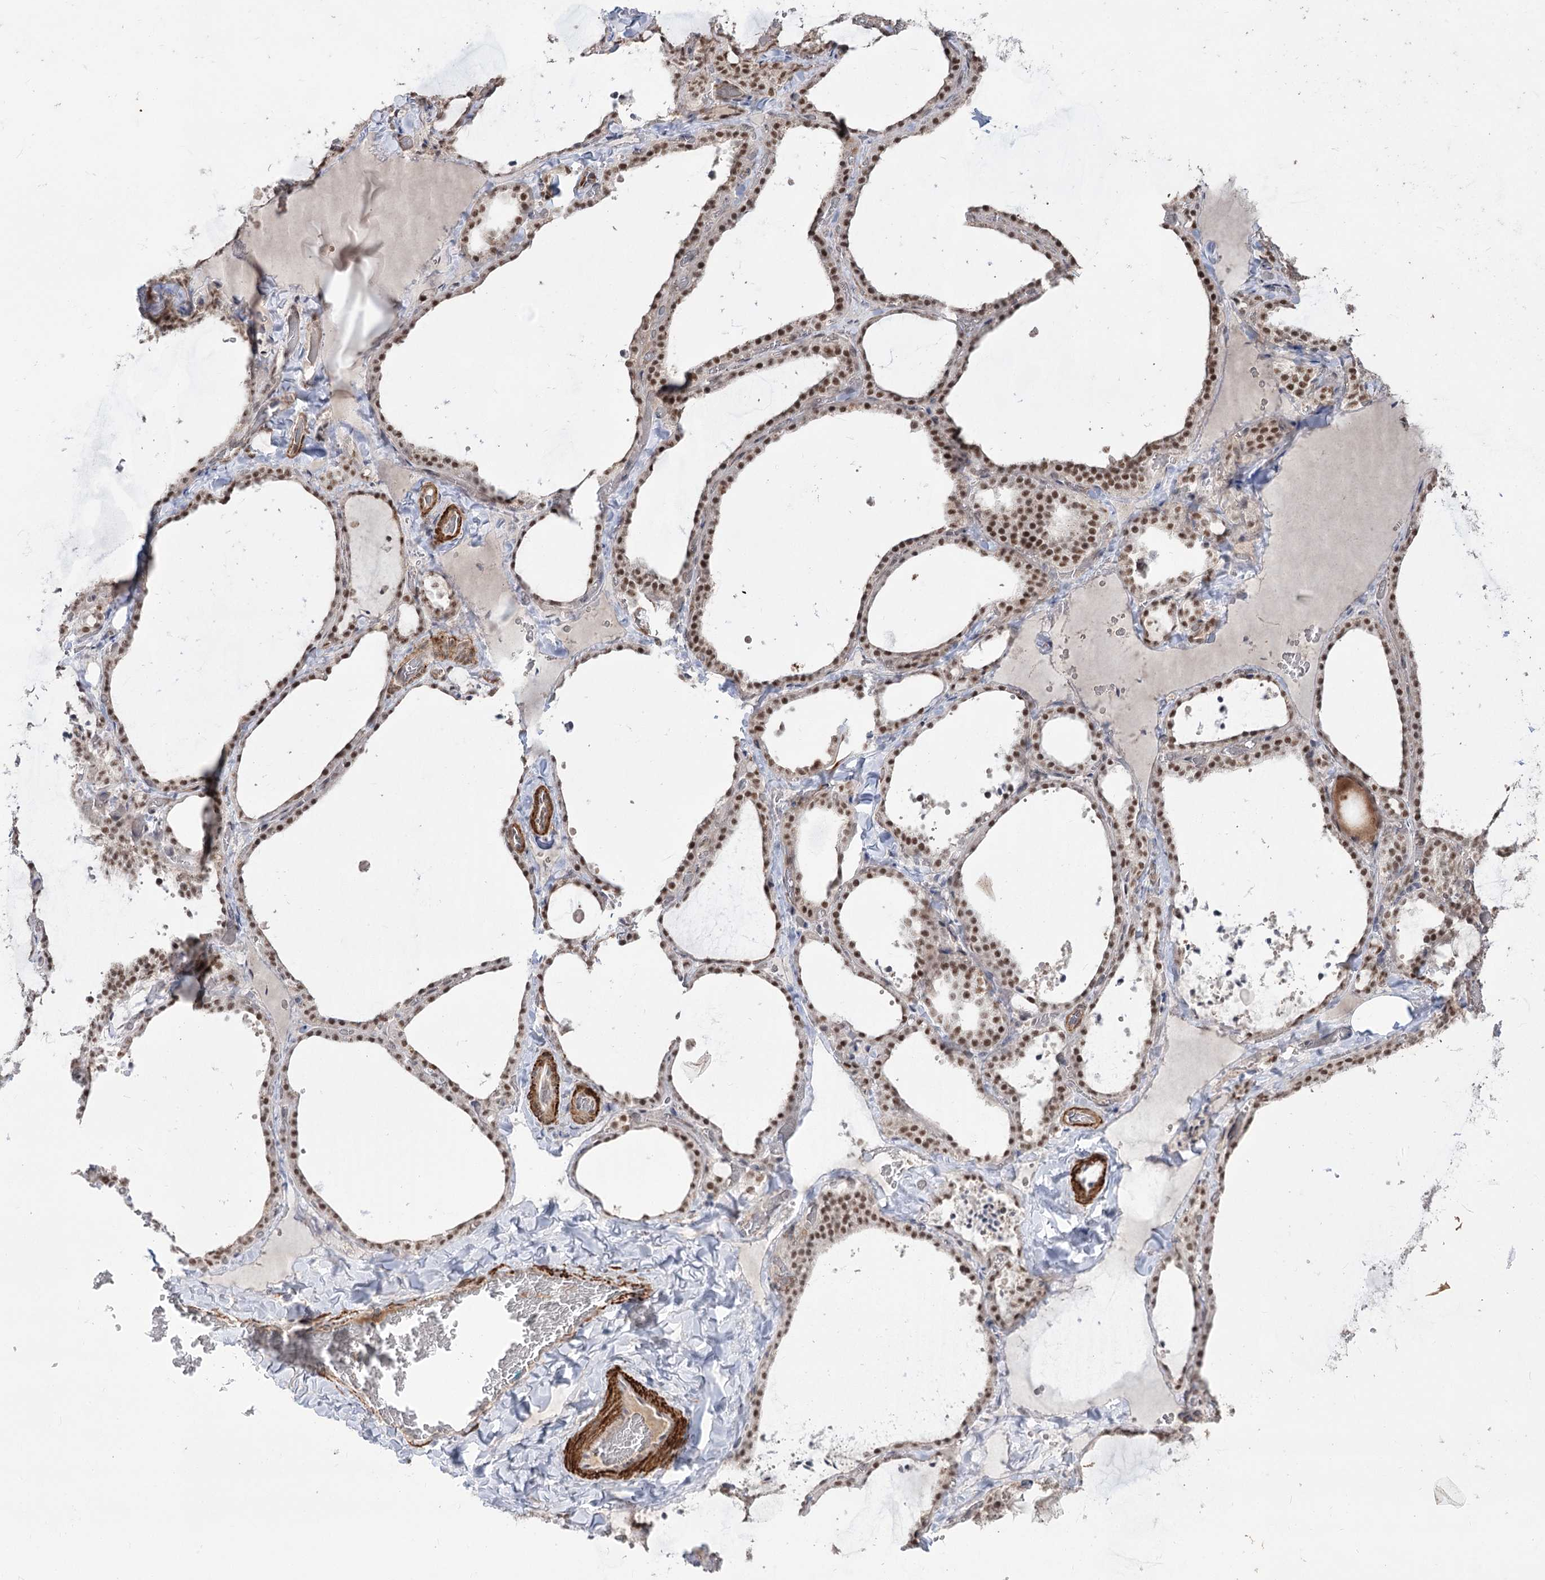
{"staining": {"intensity": "moderate", "quantity": ">75%", "location": "nuclear"}, "tissue": "thyroid gland", "cell_type": "Glandular cells", "image_type": "normal", "snomed": [{"axis": "morphology", "description": "Normal tissue, NOS"}, {"axis": "topography", "description": "Thyroid gland"}], "caption": "This micrograph exhibits immunohistochemistry (IHC) staining of unremarkable thyroid gland, with medium moderate nuclear expression in approximately >75% of glandular cells.", "gene": "ZSCAN23", "patient": {"sex": "female", "age": 22}}